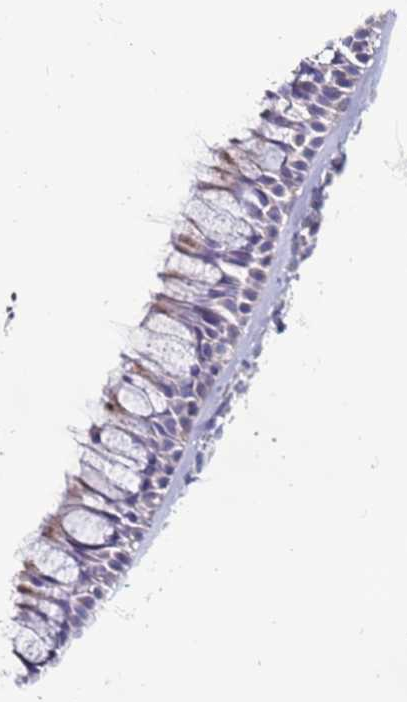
{"staining": {"intensity": "weak", "quantity": "<25%", "location": "cytoplasmic/membranous"}, "tissue": "nasopharynx", "cell_type": "Respiratory epithelial cells", "image_type": "normal", "snomed": [{"axis": "morphology", "description": "Normal tissue, NOS"}, {"axis": "morphology", "description": "Inflammation, NOS"}, {"axis": "morphology", "description": "Malignant melanoma, Metastatic site"}, {"axis": "topography", "description": "Nasopharynx"}], "caption": "The photomicrograph reveals no staining of respiratory epithelial cells in normal nasopharynx.", "gene": "CLEC4M", "patient": {"sex": "male", "age": 70}}